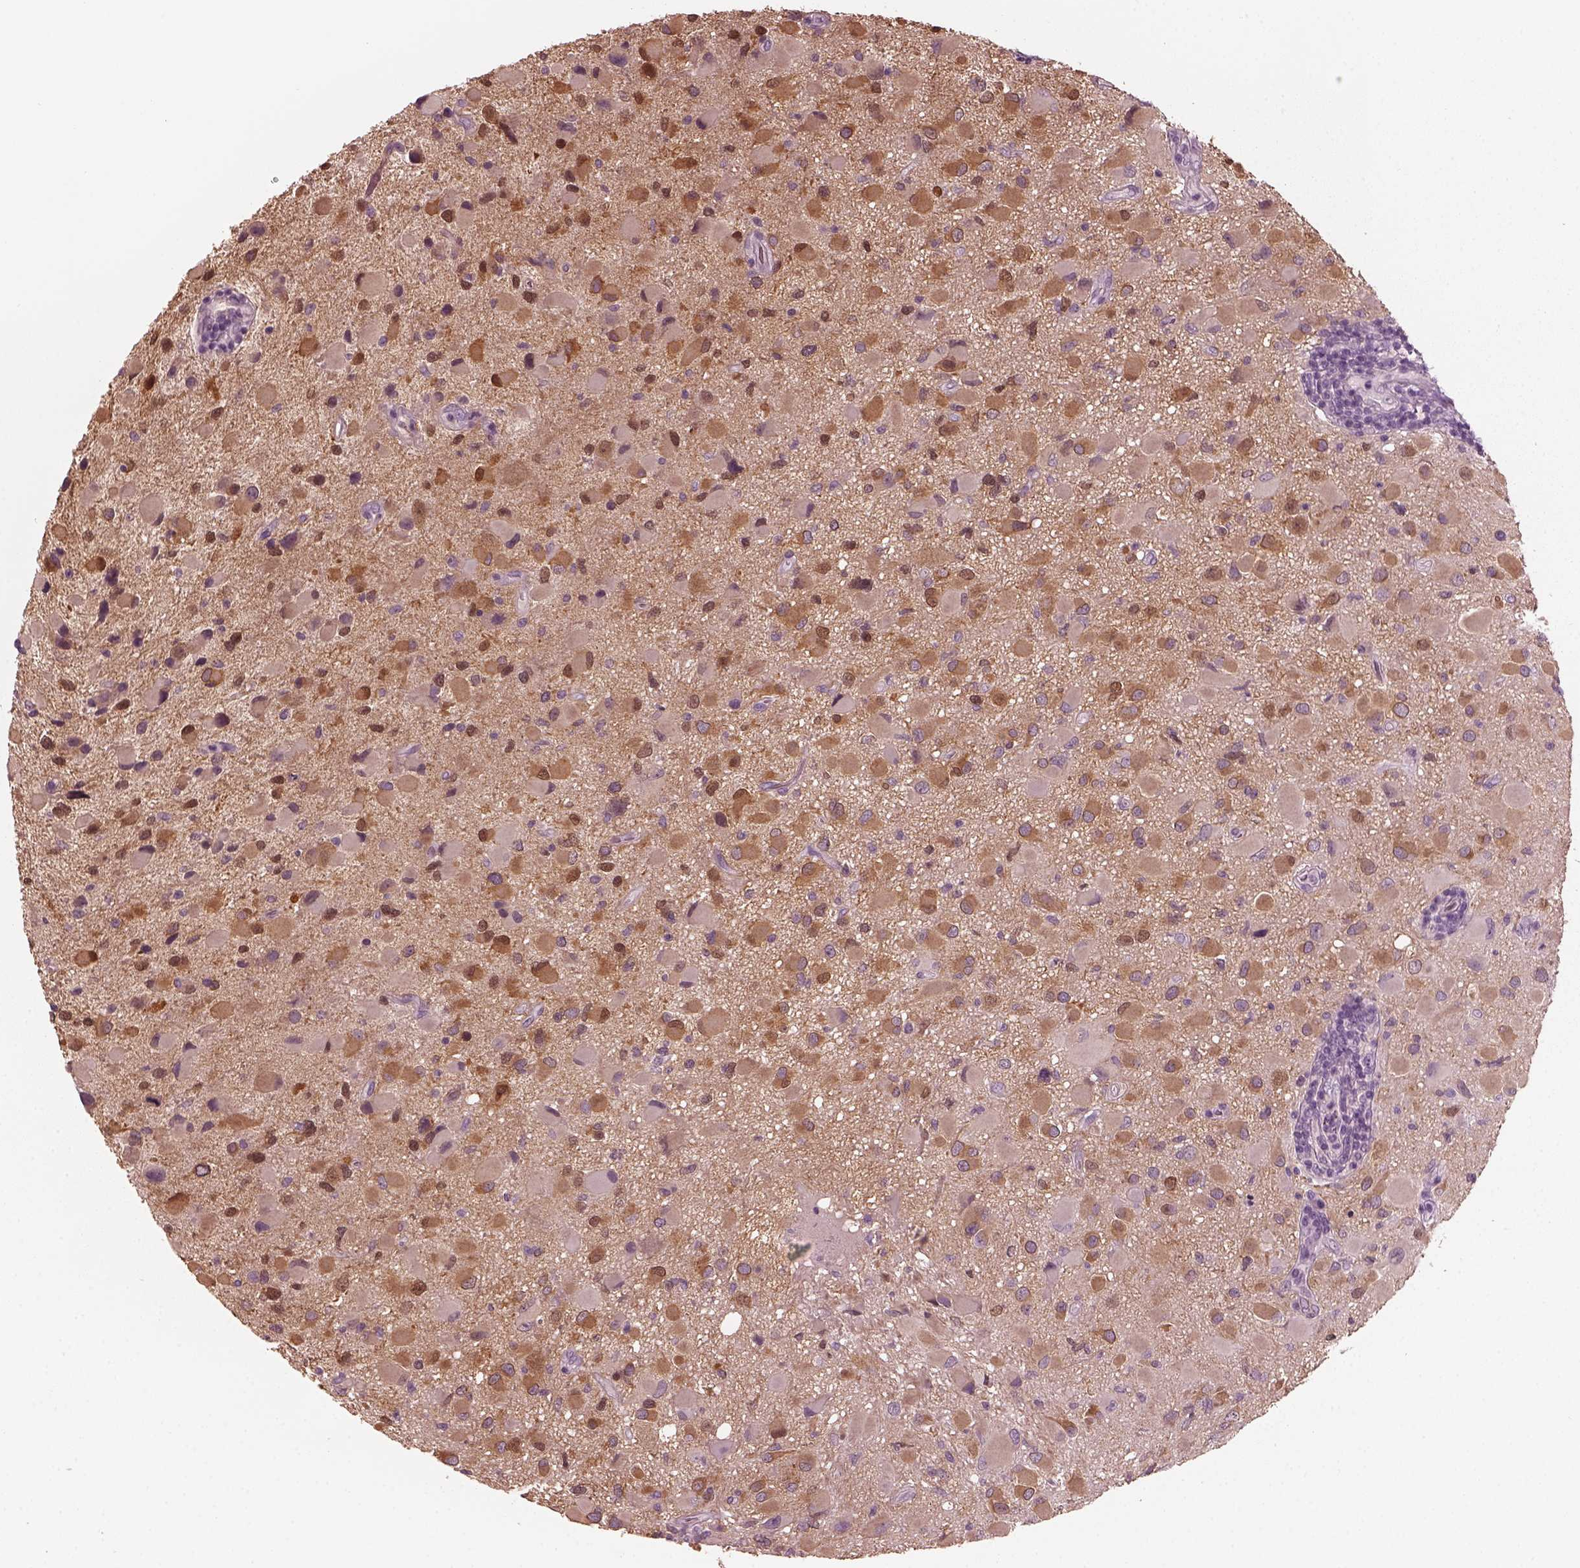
{"staining": {"intensity": "moderate", "quantity": "25%-75%", "location": "cytoplasmic/membranous"}, "tissue": "glioma", "cell_type": "Tumor cells", "image_type": "cancer", "snomed": [{"axis": "morphology", "description": "Glioma, malignant, Low grade"}, {"axis": "topography", "description": "Brain"}], "caption": "Tumor cells demonstrate medium levels of moderate cytoplasmic/membranous expression in approximately 25%-75% of cells in glioma.", "gene": "GRM6", "patient": {"sex": "female", "age": 32}}